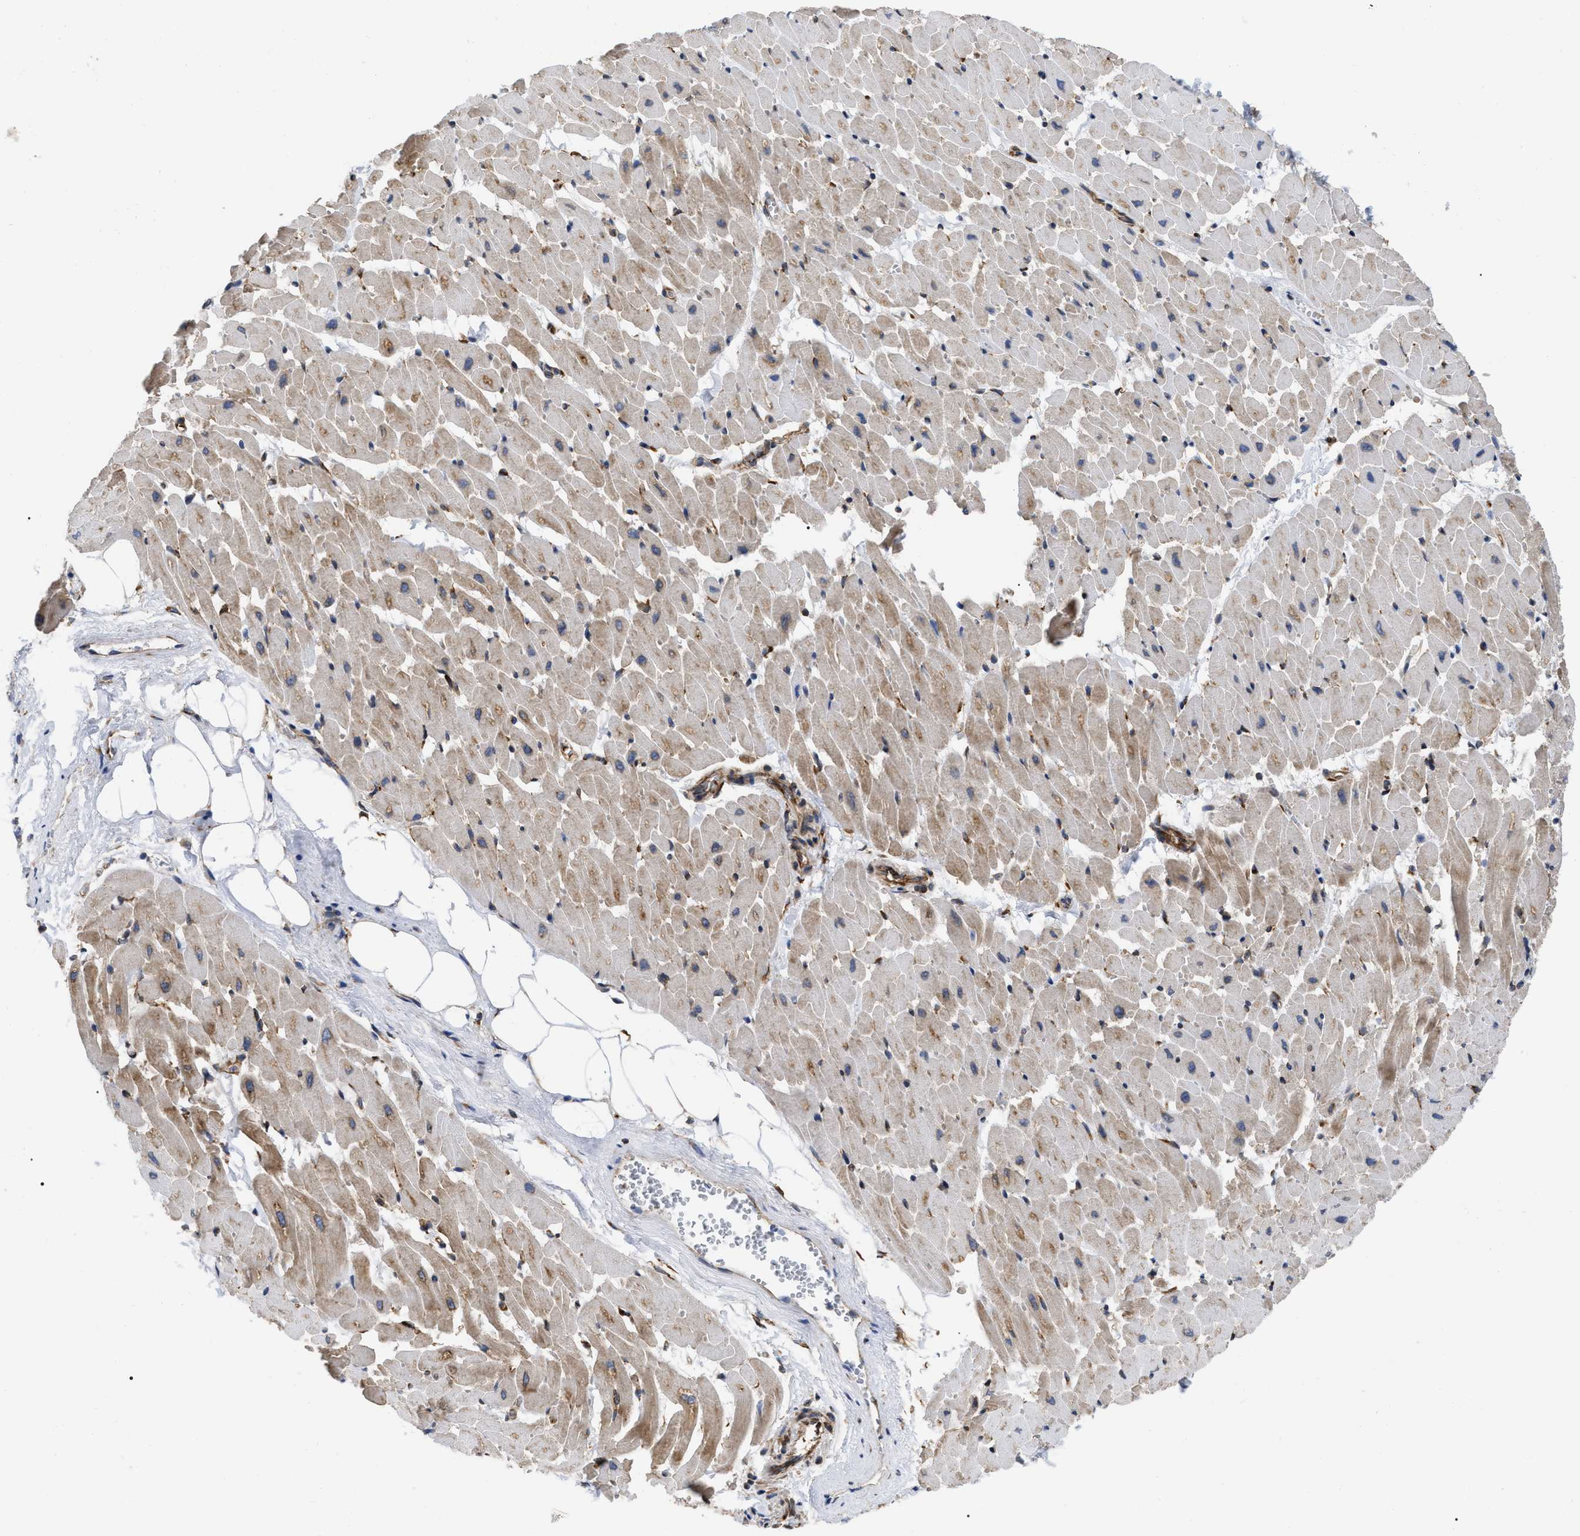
{"staining": {"intensity": "moderate", "quantity": "25%-75%", "location": "cytoplasmic/membranous"}, "tissue": "heart muscle", "cell_type": "Cardiomyocytes", "image_type": "normal", "snomed": [{"axis": "morphology", "description": "Normal tissue, NOS"}, {"axis": "topography", "description": "Heart"}], "caption": "High-power microscopy captured an immunohistochemistry (IHC) micrograph of unremarkable heart muscle, revealing moderate cytoplasmic/membranous staining in about 25%-75% of cardiomyocytes.", "gene": "FAM120A", "patient": {"sex": "female", "age": 19}}